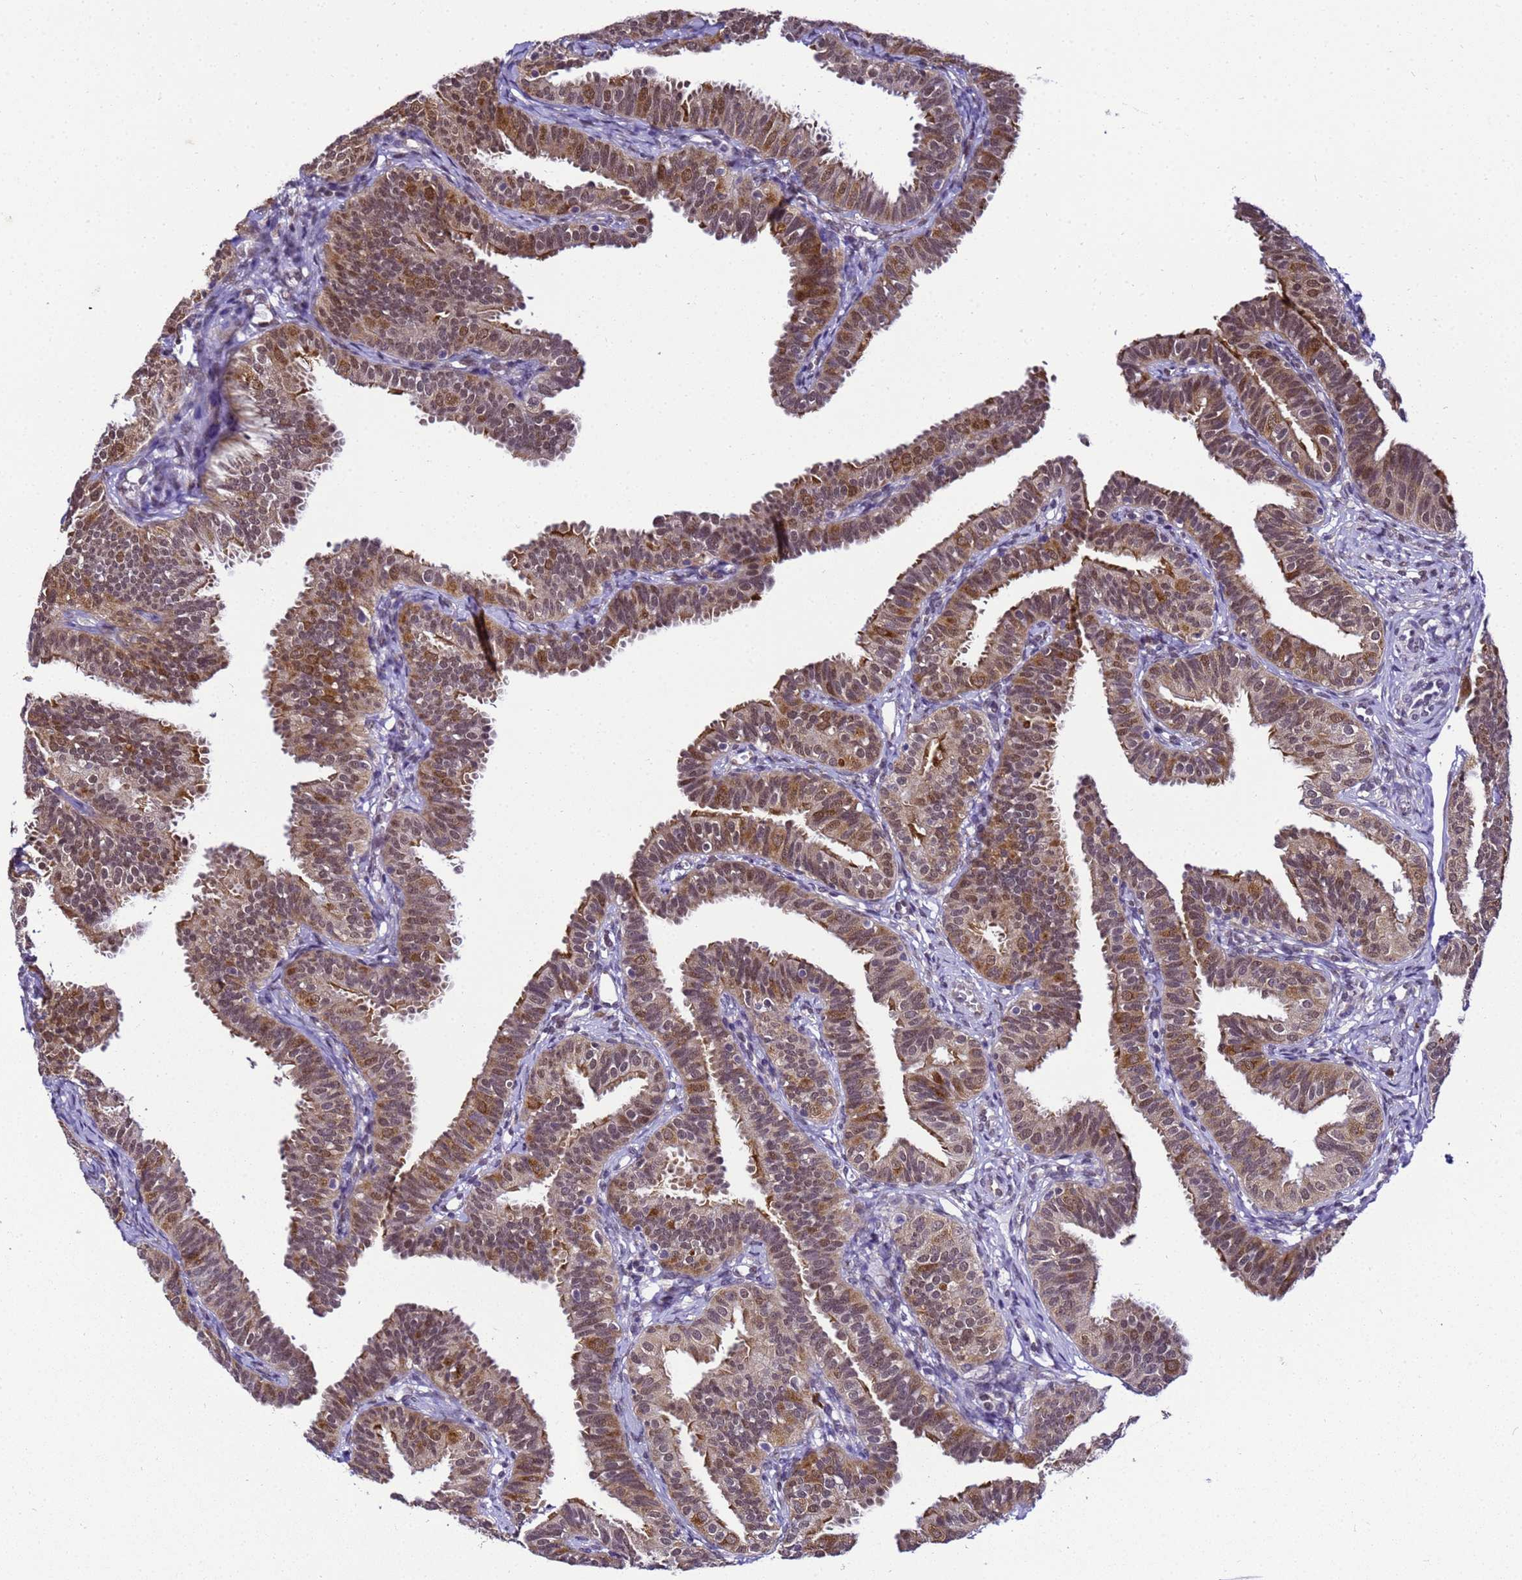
{"staining": {"intensity": "moderate", "quantity": ">75%", "location": "cytoplasmic/membranous,nuclear"}, "tissue": "fallopian tube", "cell_type": "Glandular cells", "image_type": "normal", "snomed": [{"axis": "morphology", "description": "Normal tissue, NOS"}, {"axis": "topography", "description": "Fallopian tube"}], "caption": "Brown immunohistochemical staining in unremarkable human fallopian tube shows moderate cytoplasmic/membranous,nuclear positivity in approximately >75% of glandular cells.", "gene": "SMN1", "patient": {"sex": "female", "age": 35}}